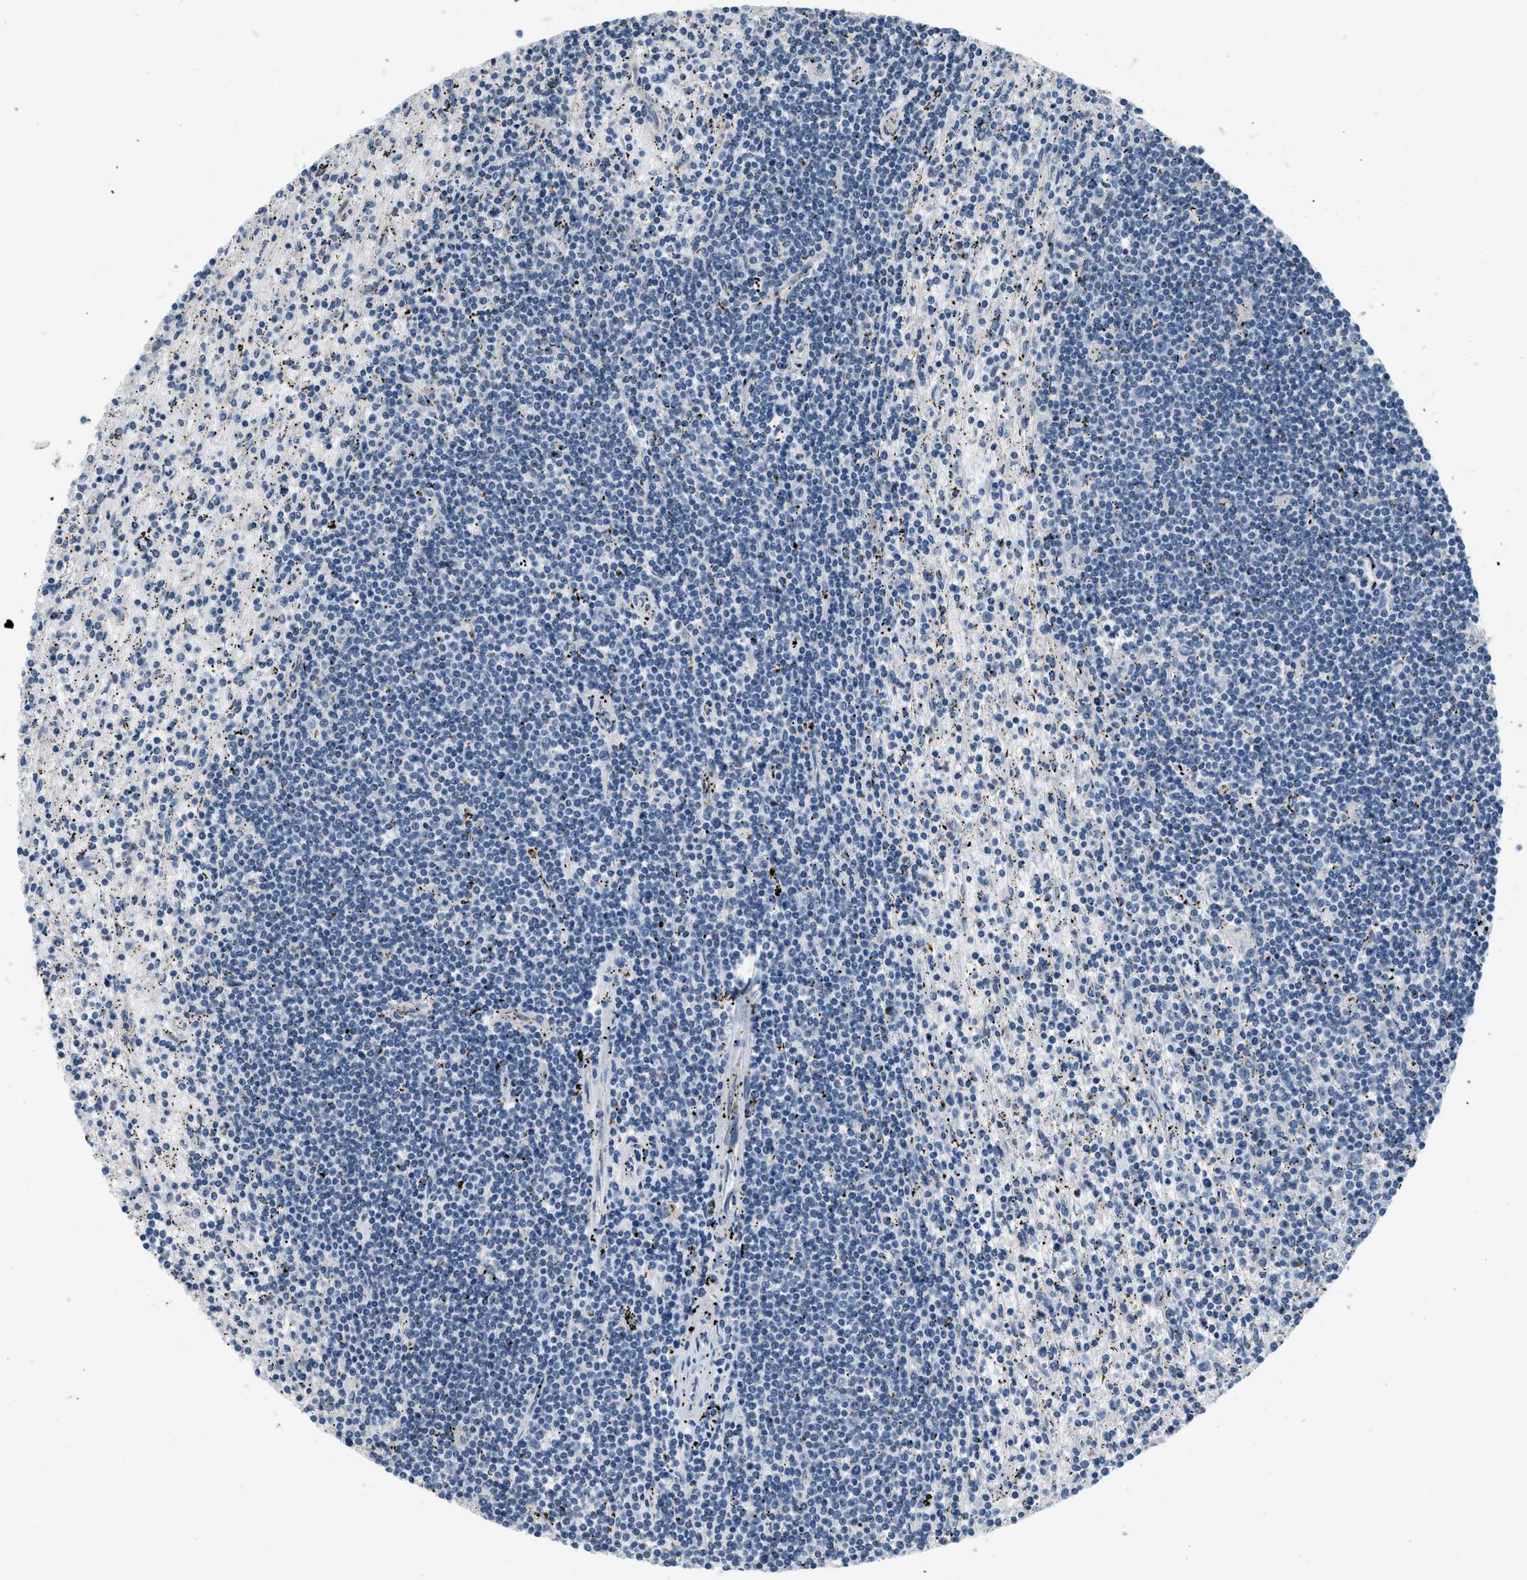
{"staining": {"intensity": "negative", "quantity": "none", "location": "none"}, "tissue": "lymphoma", "cell_type": "Tumor cells", "image_type": "cancer", "snomed": [{"axis": "morphology", "description": "Malignant lymphoma, non-Hodgkin's type, Low grade"}, {"axis": "topography", "description": "Small intestine"}], "caption": "A high-resolution histopathology image shows immunohistochemistry staining of lymphoma, which shows no significant expression in tumor cells.", "gene": "TMEM154", "patient": {"sex": "female", "age": 59}}